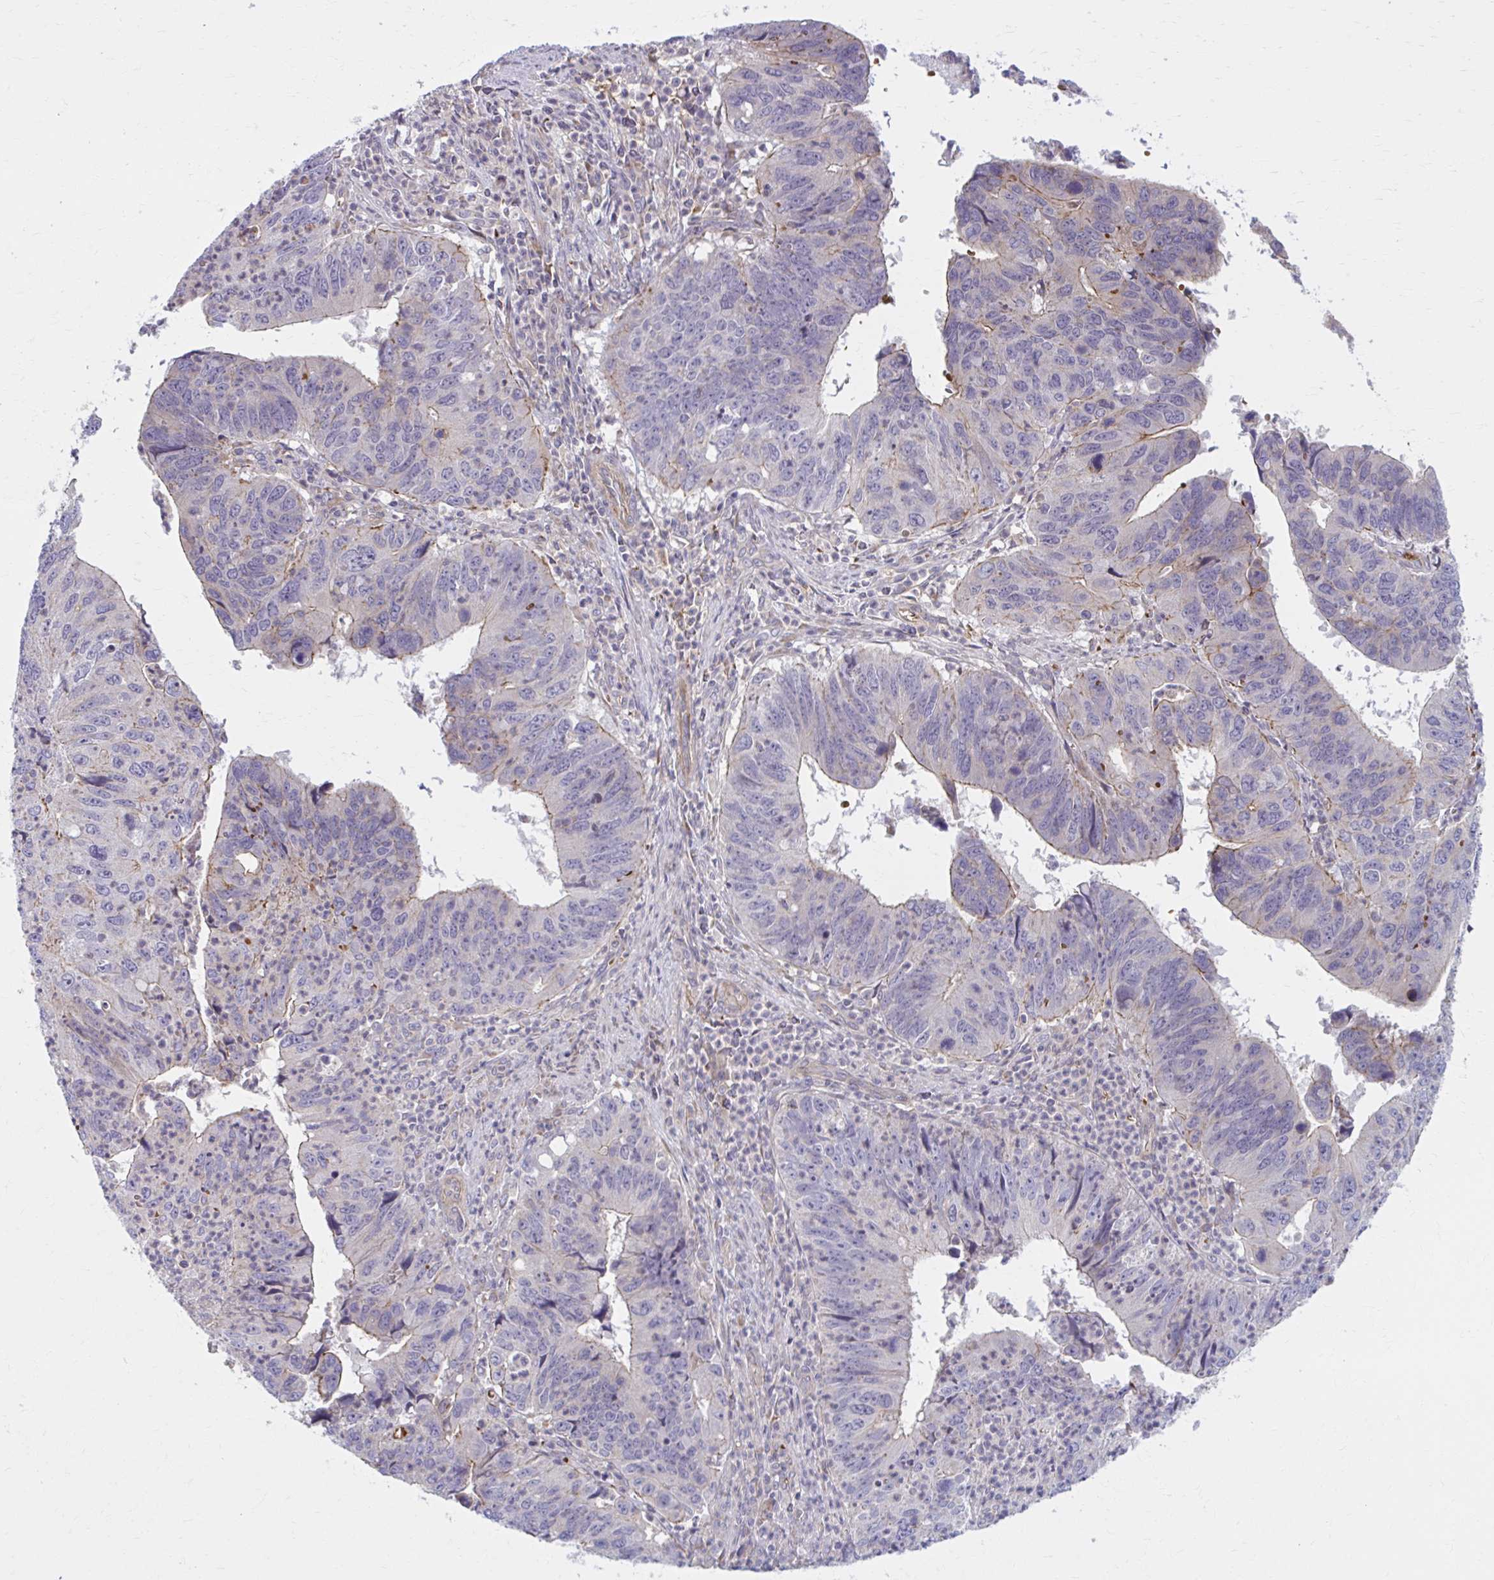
{"staining": {"intensity": "weak", "quantity": "<25%", "location": "cytoplasmic/membranous"}, "tissue": "stomach cancer", "cell_type": "Tumor cells", "image_type": "cancer", "snomed": [{"axis": "morphology", "description": "Adenocarcinoma, NOS"}, {"axis": "topography", "description": "Stomach"}], "caption": "This is an immunohistochemistry histopathology image of human adenocarcinoma (stomach). There is no expression in tumor cells.", "gene": "SNF8", "patient": {"sex": "male", "age": 59}}